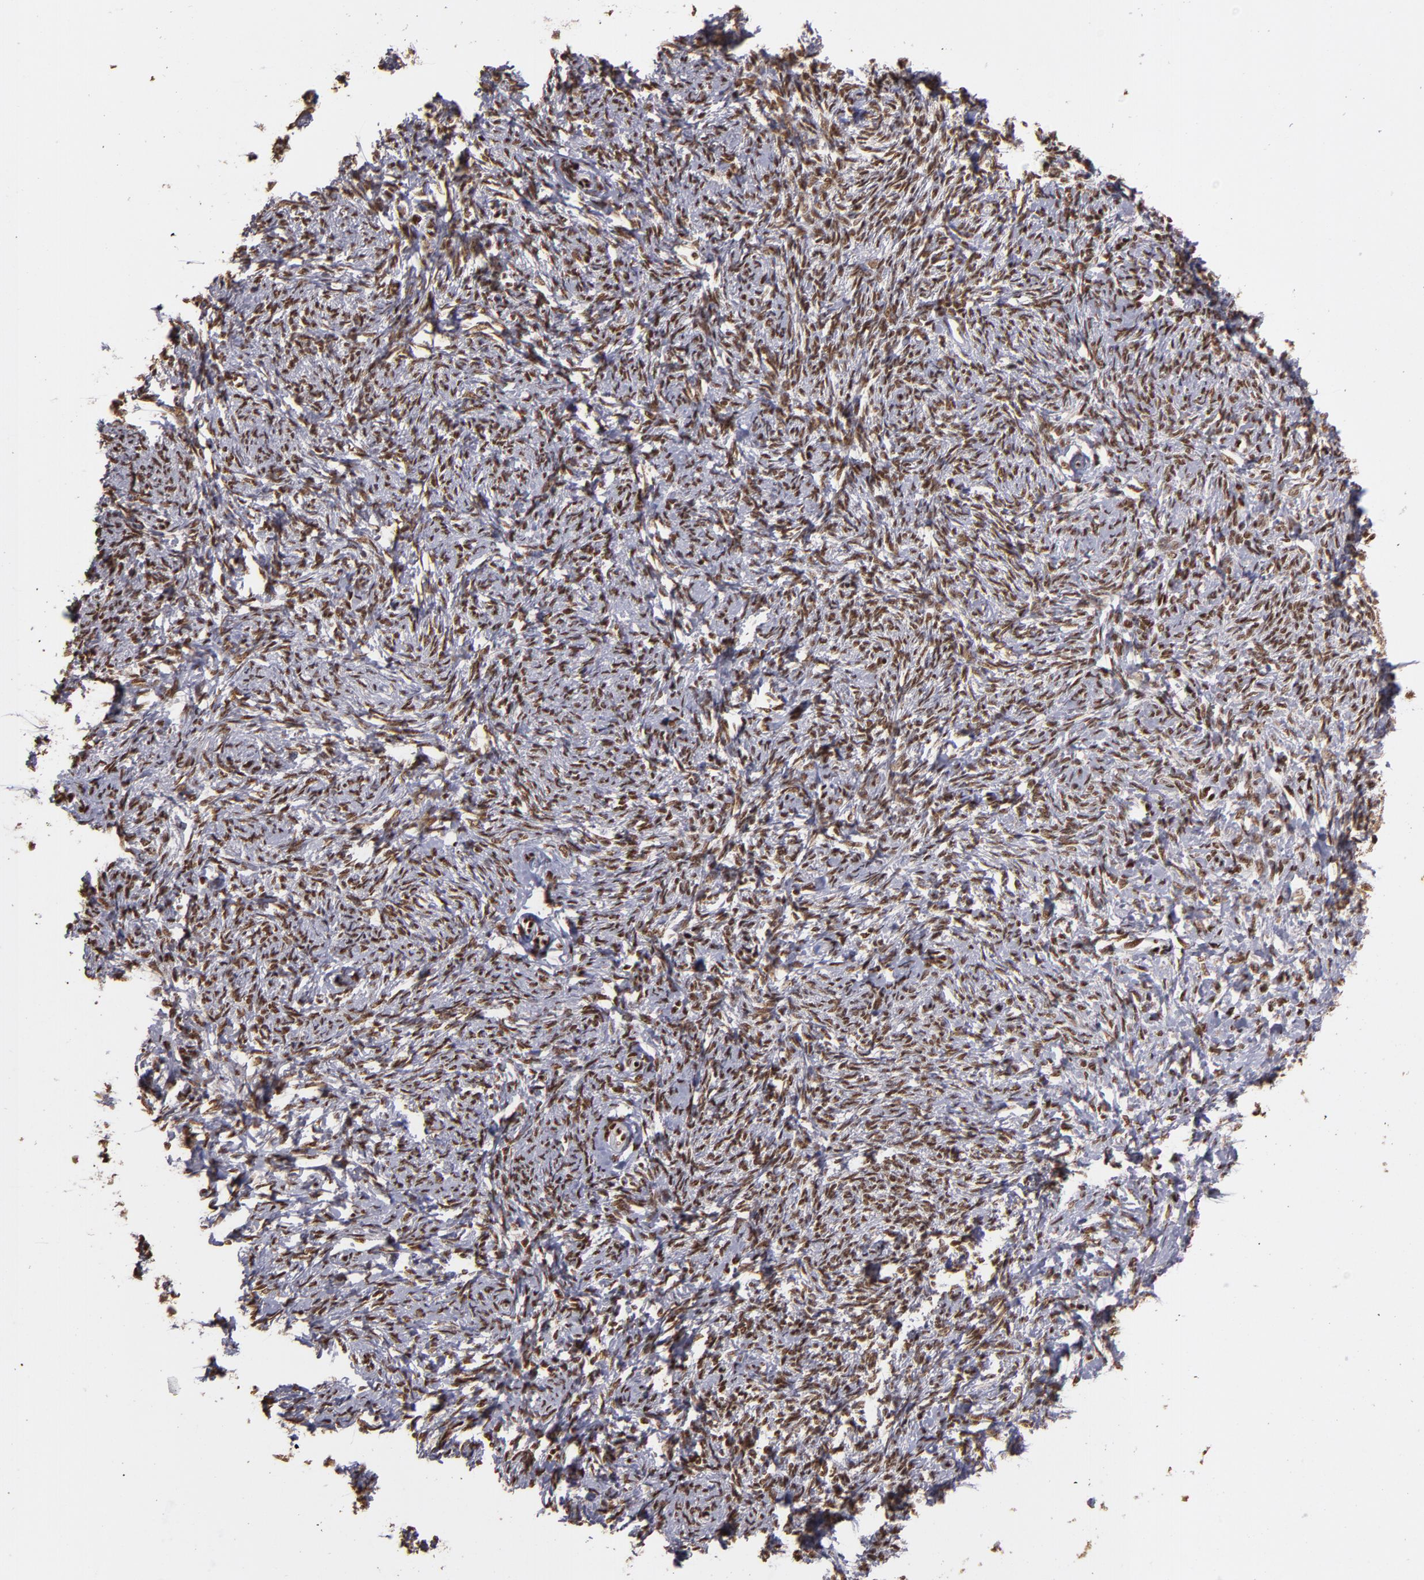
{"staining": {"intensity": "strong", "quantity": ">75%", "location": "nuclear"}, "tissue": "ovarian cancer", "cell_type": "Tumor cells", "image_type": "cancer", "snomed": [{"axis": "morphology", "description": "Normal tissue, NOS"}, {"axis": "morphology", "description": "Cystadenocarcinoma, serous, NOS"}, {"axis": "topography", "description": "Ovary"}], "caption": "Ovarian cancer (serous cystadenocarcinoma) stained for a protein (brown) shows strong nuclear positive expression in about >75% of tumor cells.", "gene": "SP1", "patient": {"sex": "female", "age": 62}}